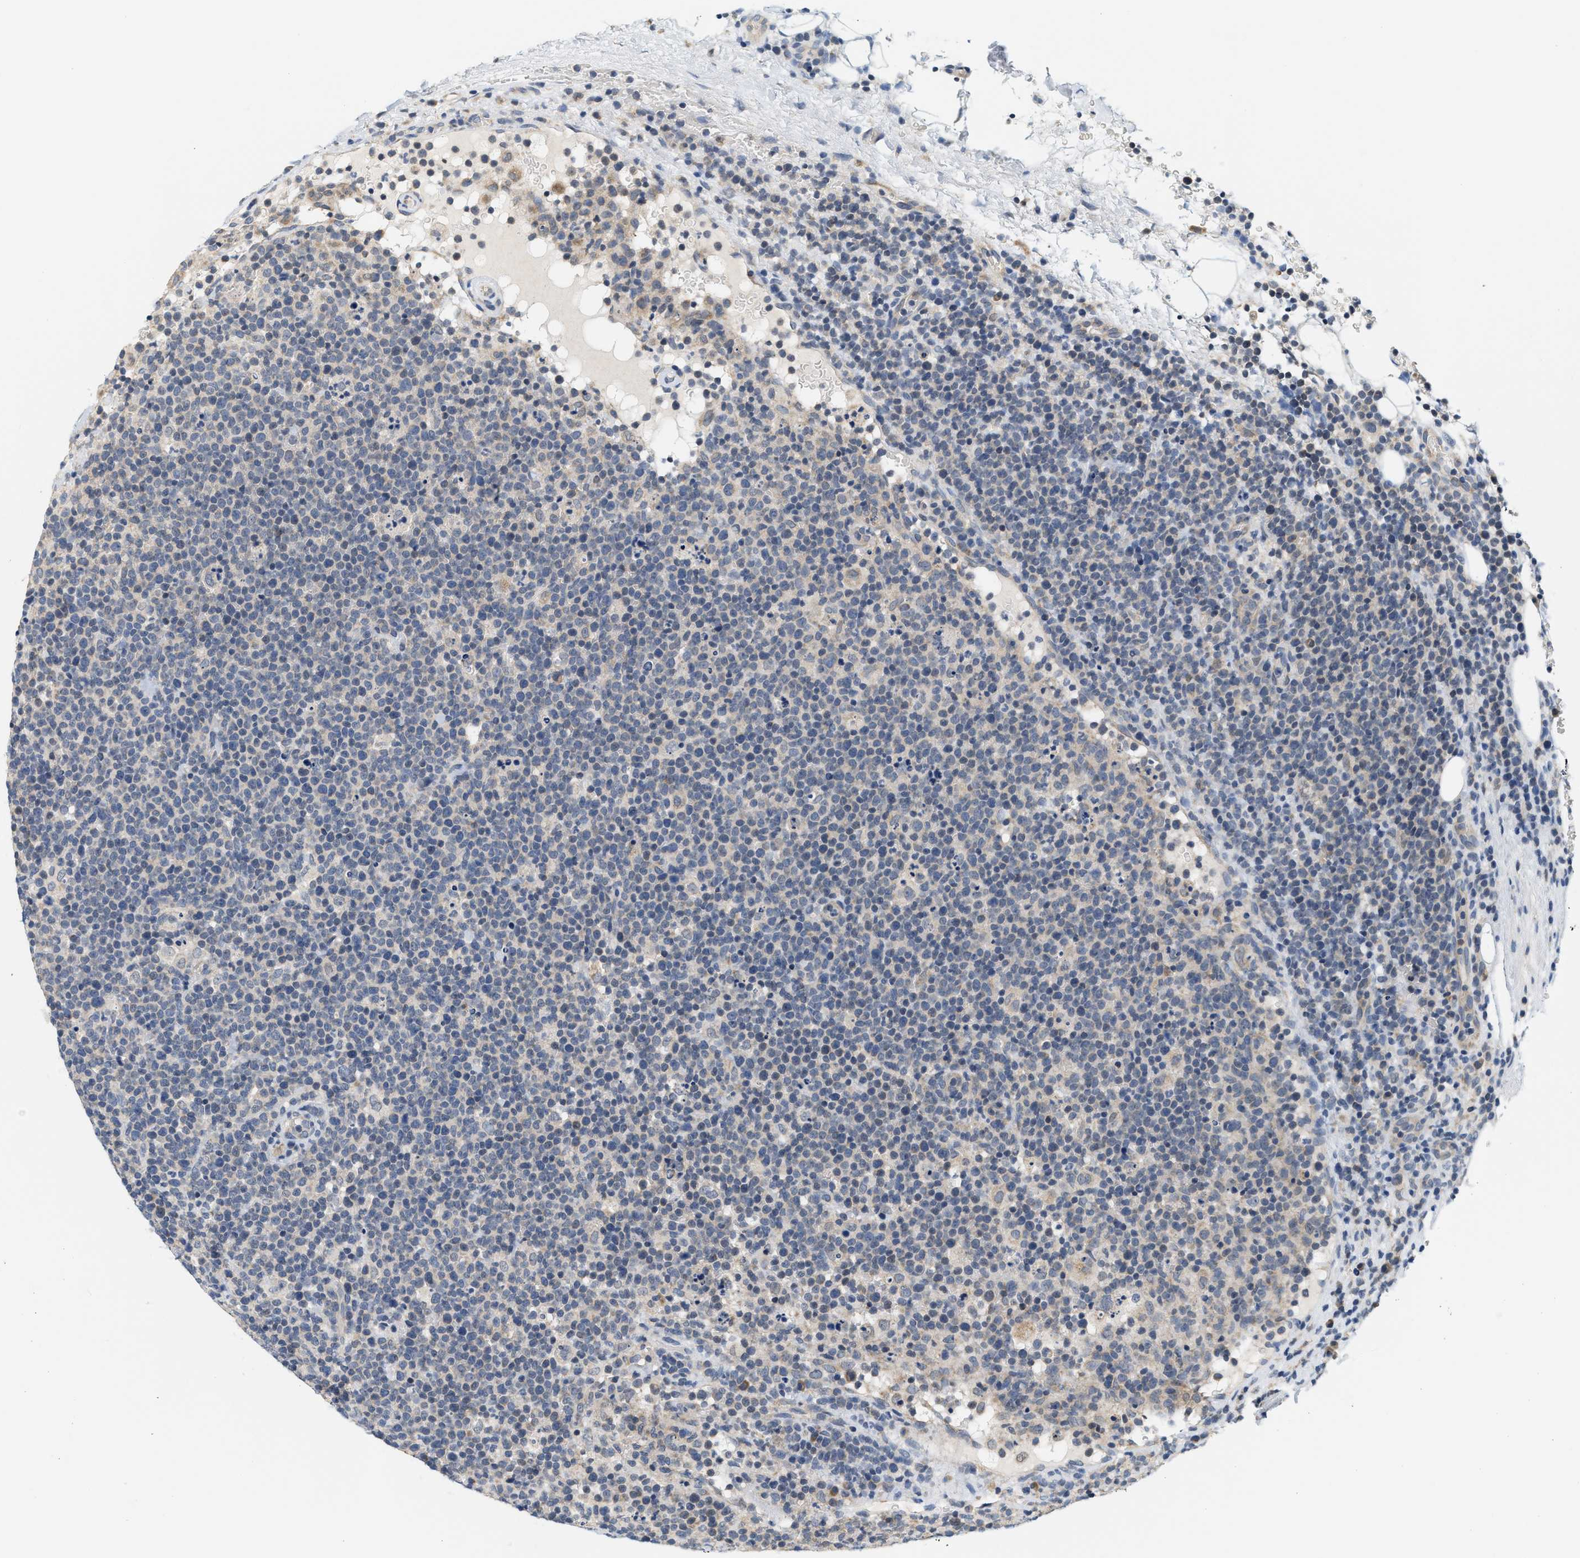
{"staining": {"intensity": "negative", "quantity": "none", "location": "none"}, "tissue": "lymphoma", "cell_type": "Tumor cells", "image_type": "cancer", "snomed": [{"axis": "morphology", "description": "Malignant lymphoma, non-Hodgkin's type, High grade"}, {"axis": "topography", "description": "Lymph node"}], "caption": "Lymphoma stained for a protein using immunohistochemistry (IHC) exhibits no expression tumor cells.", "gene": "GIGYF1", "patient": {"sex": "male", "age": 61}}